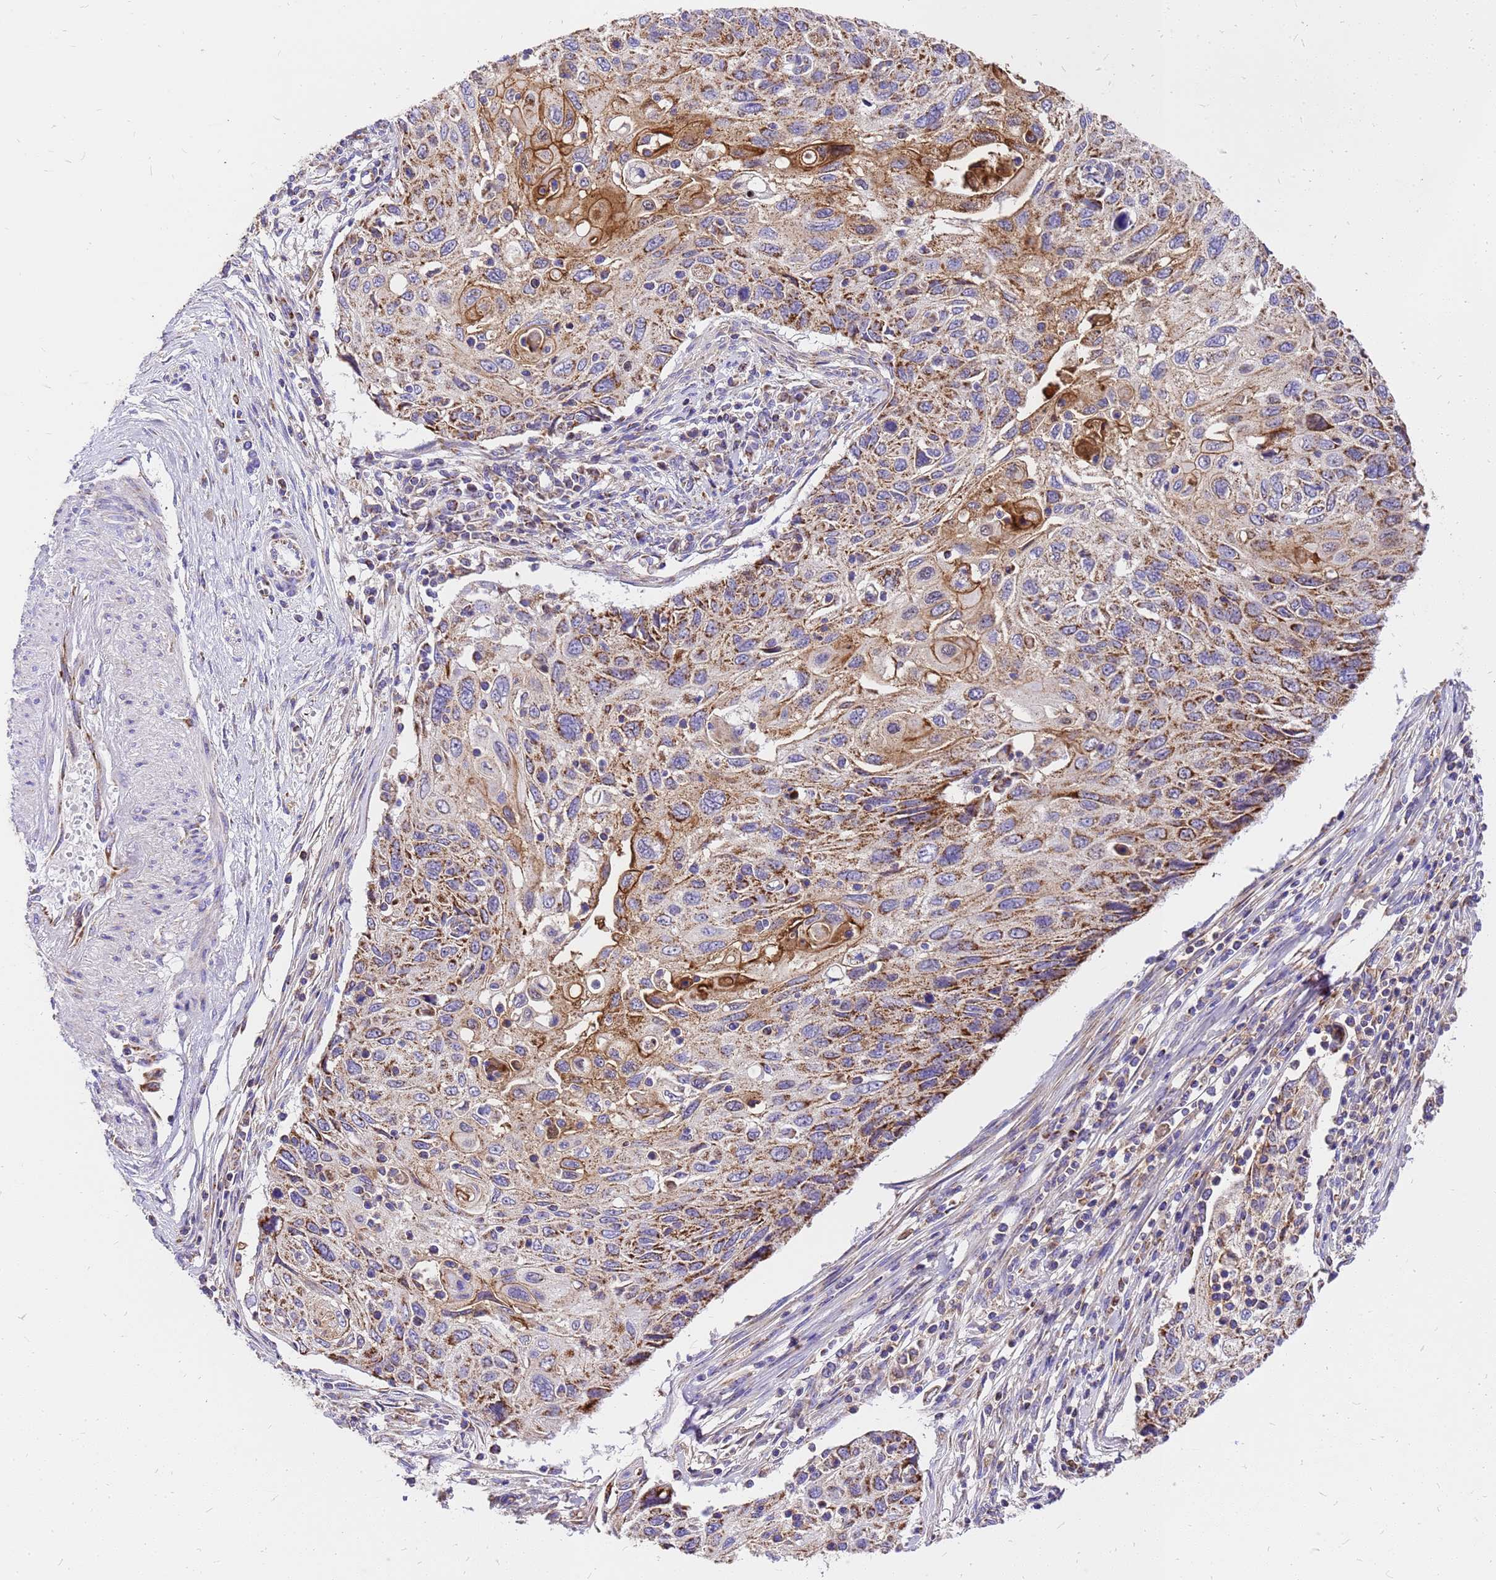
{"staining": {"intensity": "moderate", "quantity": ">75%", "location": "cytoplasmic/membranous"}, "tissue": "cervical cancer", "cell_type": "Tumor cells", "image_type": "cancer", "snomed": [{"axis": "morphology", "description": "Squamous cell carcinoma, NOS"}, {"axis": "topography", "description": "Cervix"}], "caption": "This is a micrograph of immunohistochemistry staining of squamous cell carcinoma (cervical), which shows moderate expression in the cytoplasmic/membranous of tumor cells.", "gene": "MRPS26", "patient": {"sex": "female", "age": 70}}